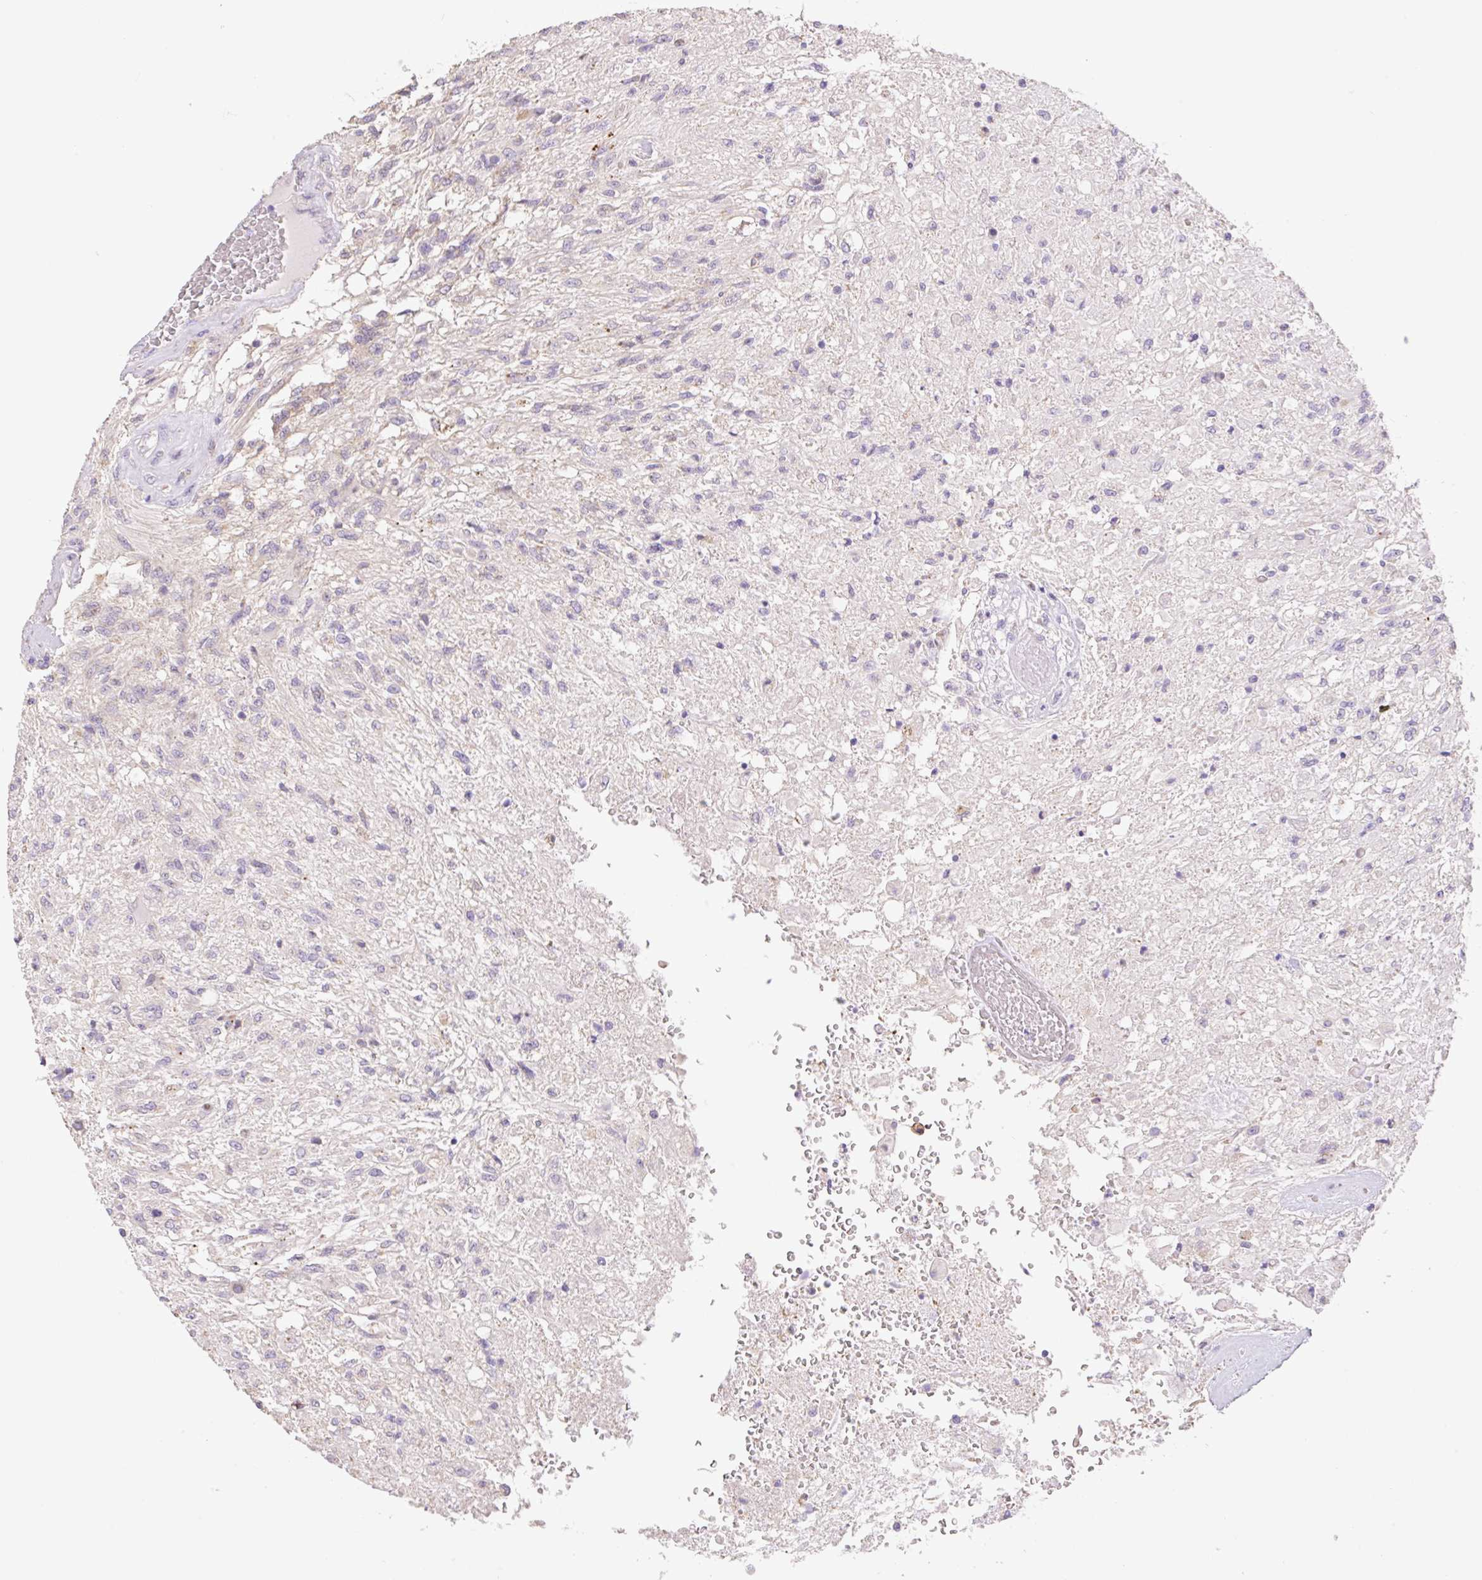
{"staining": {"intensity": "negative", "quantity": "none", "location": "none"}, "tissue": "glioma", "cell_type": "Tumor cells", "image_type": "cancer", "snomed": [{"axis": "morphology", "description": "Glioma, malignant, High grade"}, {"axis": "topography", "description": "Brain"}], "caption": "This is an immunohistochemistry (IHC) histopathology image of glioma. There is no staining in tumor cells.", "gene": "COPZ2", "patient": {"sex": "male", "age": 56}}